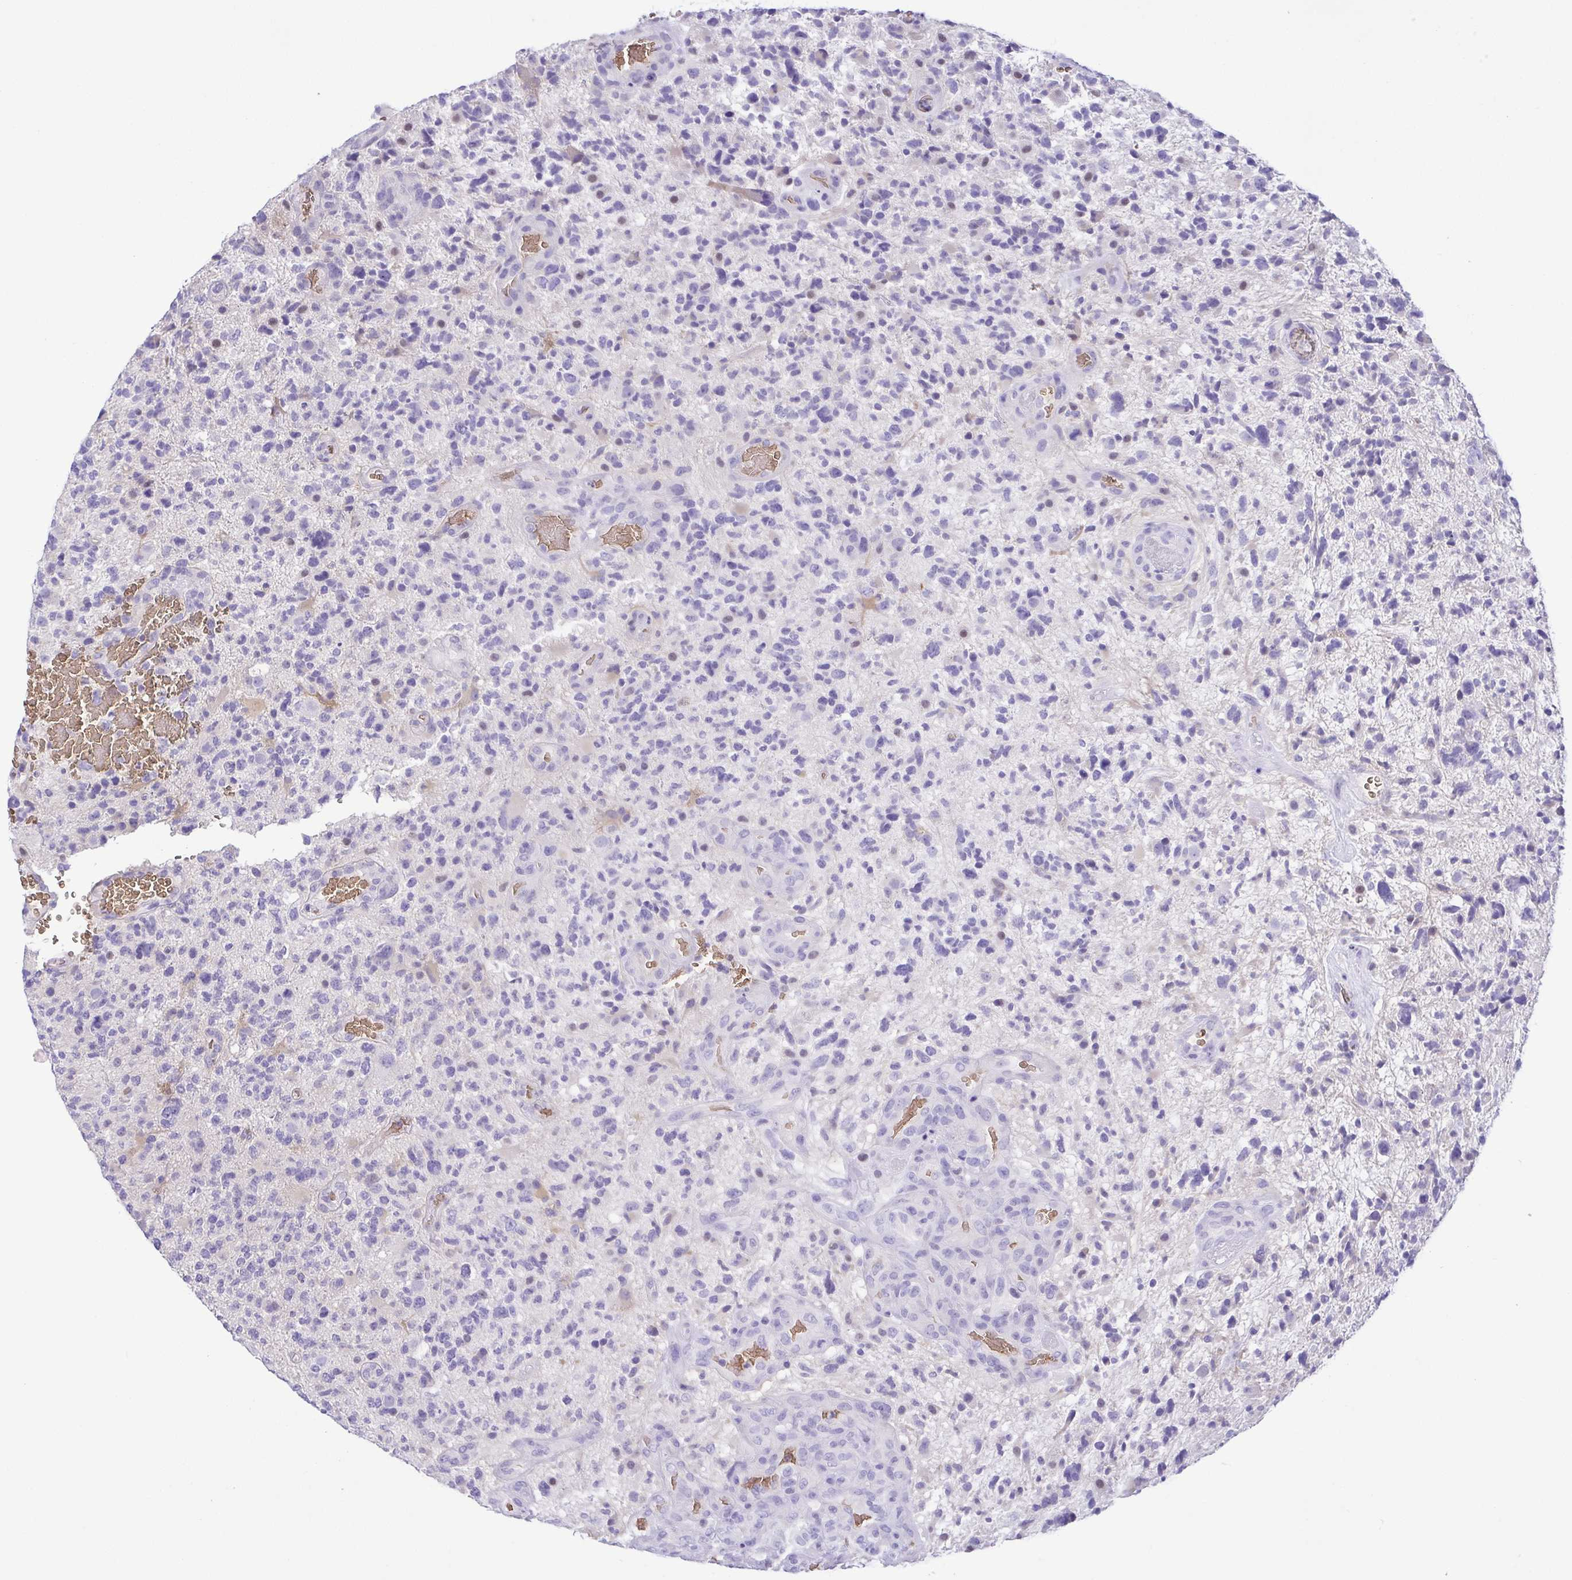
{"staining": {"intensity": "negative", "quantity": "none", "location": "none"}, "tissue": "glioma", "cell_type": "Tumor cells", "image_type": "cancer", "snomed": [{"axis": "morphology", "description": "Glioma, malignant, High grade"}, {"axis": "topography", "description": "Brain"}], "caption": "The photomicrograph reveals no staining of tumor cells in malignant glioma (high-grade).", "gene": "EPB42", "patient": {"sex": "female", "age": 71}}